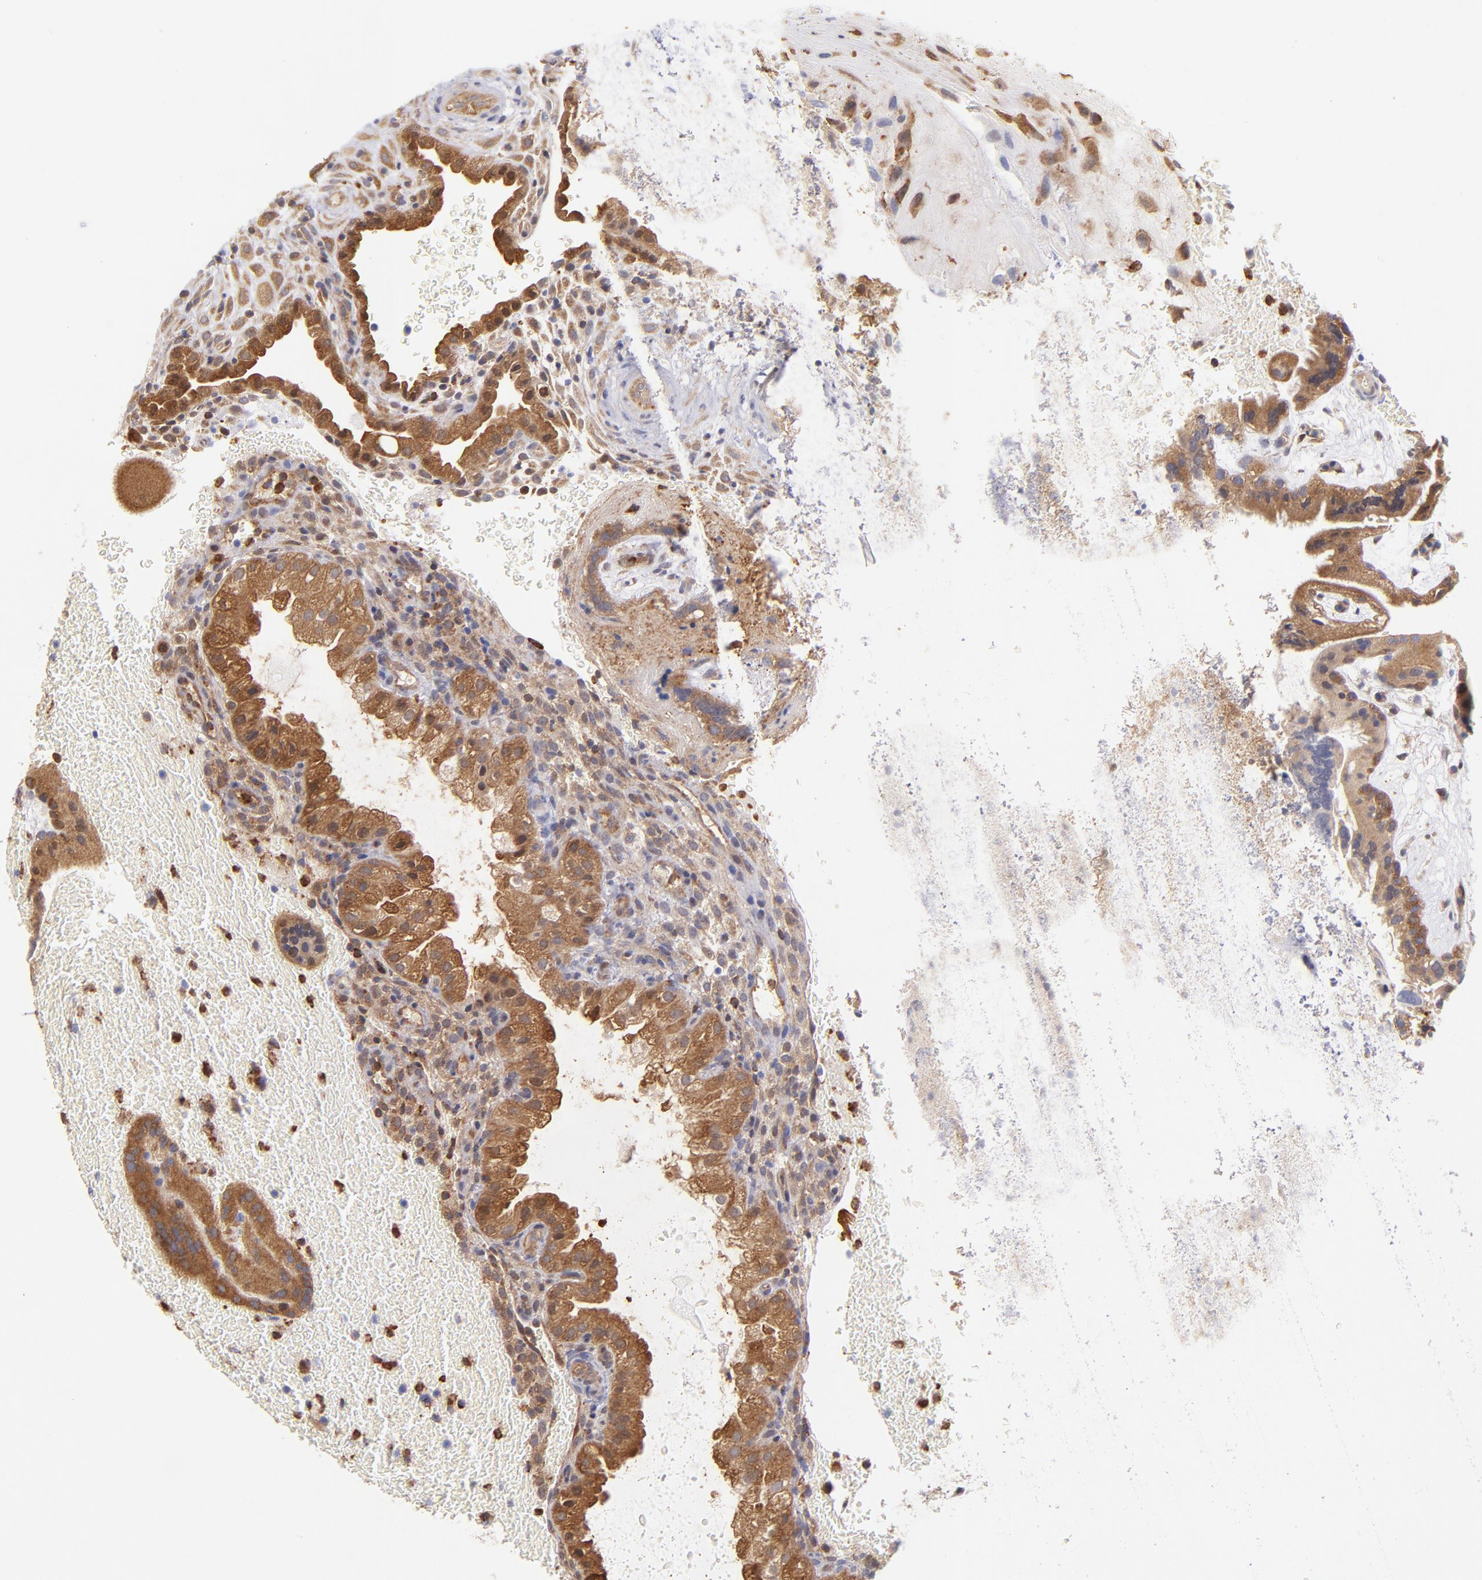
{"staining": {"intensity": "weak", "quantity": ">75%", "location": "cytoplasmic/membranous,nuclear"}, "tissue": "placenta", "cell_type": "Decidual cells", "image_type": "normal", "snomed": [{"axis": "morphology", "description": "Normal tissue, NOS"}, {"axis": "topography", "description": "Placenta"}], "caption": "High-power microscopy captured an immunohistochemistry (IHC) photomicrograph of benign placenta, revealing weak cytoplasmic/membranous,nuclear positivity in about >75% of decidual cells. (DAB (3,3'-diaminobenzidine) IHC with brightfield microscopy, high magnification).", "gene": "YWHAB", "patient": {"sex": "female", "age": 19}}